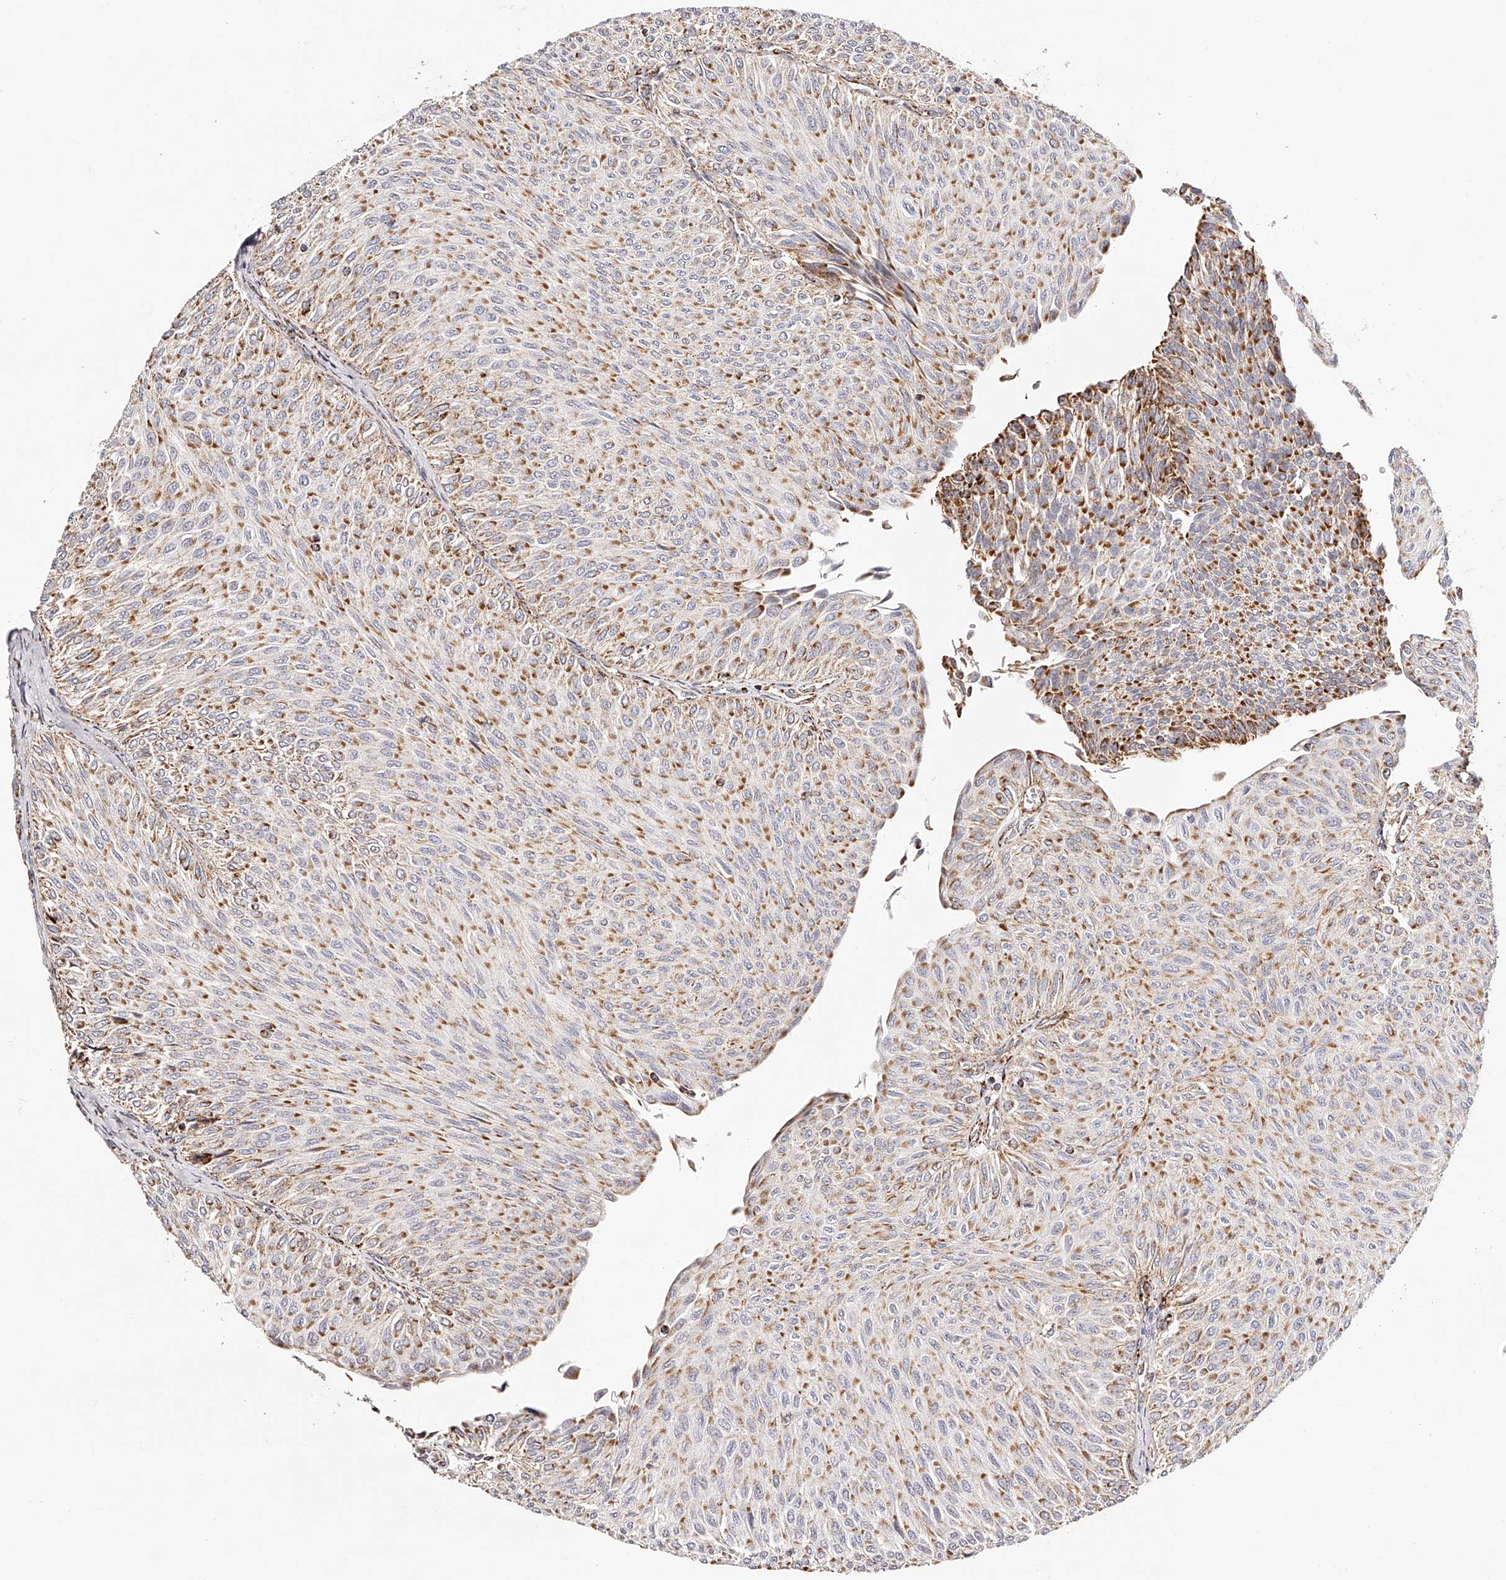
{"staining": {"intensity": "moderate", "quantity": ">75%", "location": "cytoplasmic/membranous"}, "tissue": "urothelial cancer", "cell_type": "Tumor cells", "image_type": "cancer", "snomed": [{"axis": "morphology", "description": "Urothelial carcinoma, Low grade"}, {"axis": "topography", "description": "Urinary bladder"}], "caption": "IHC staining of urothelial carcinoma (low-grade), which shows medium levels of moderate cytoplasmic/membranous positivity in approximately >75% of tumor cells indicating moderate cytoplasmic/membranous protein positivity. The staining was performed using DAB (brown) for protein detection and nuclei were counterstained in hematoxylin (blue).", "gene": "NDUFV3", "patient": {"sex": "male", "age": 78}}